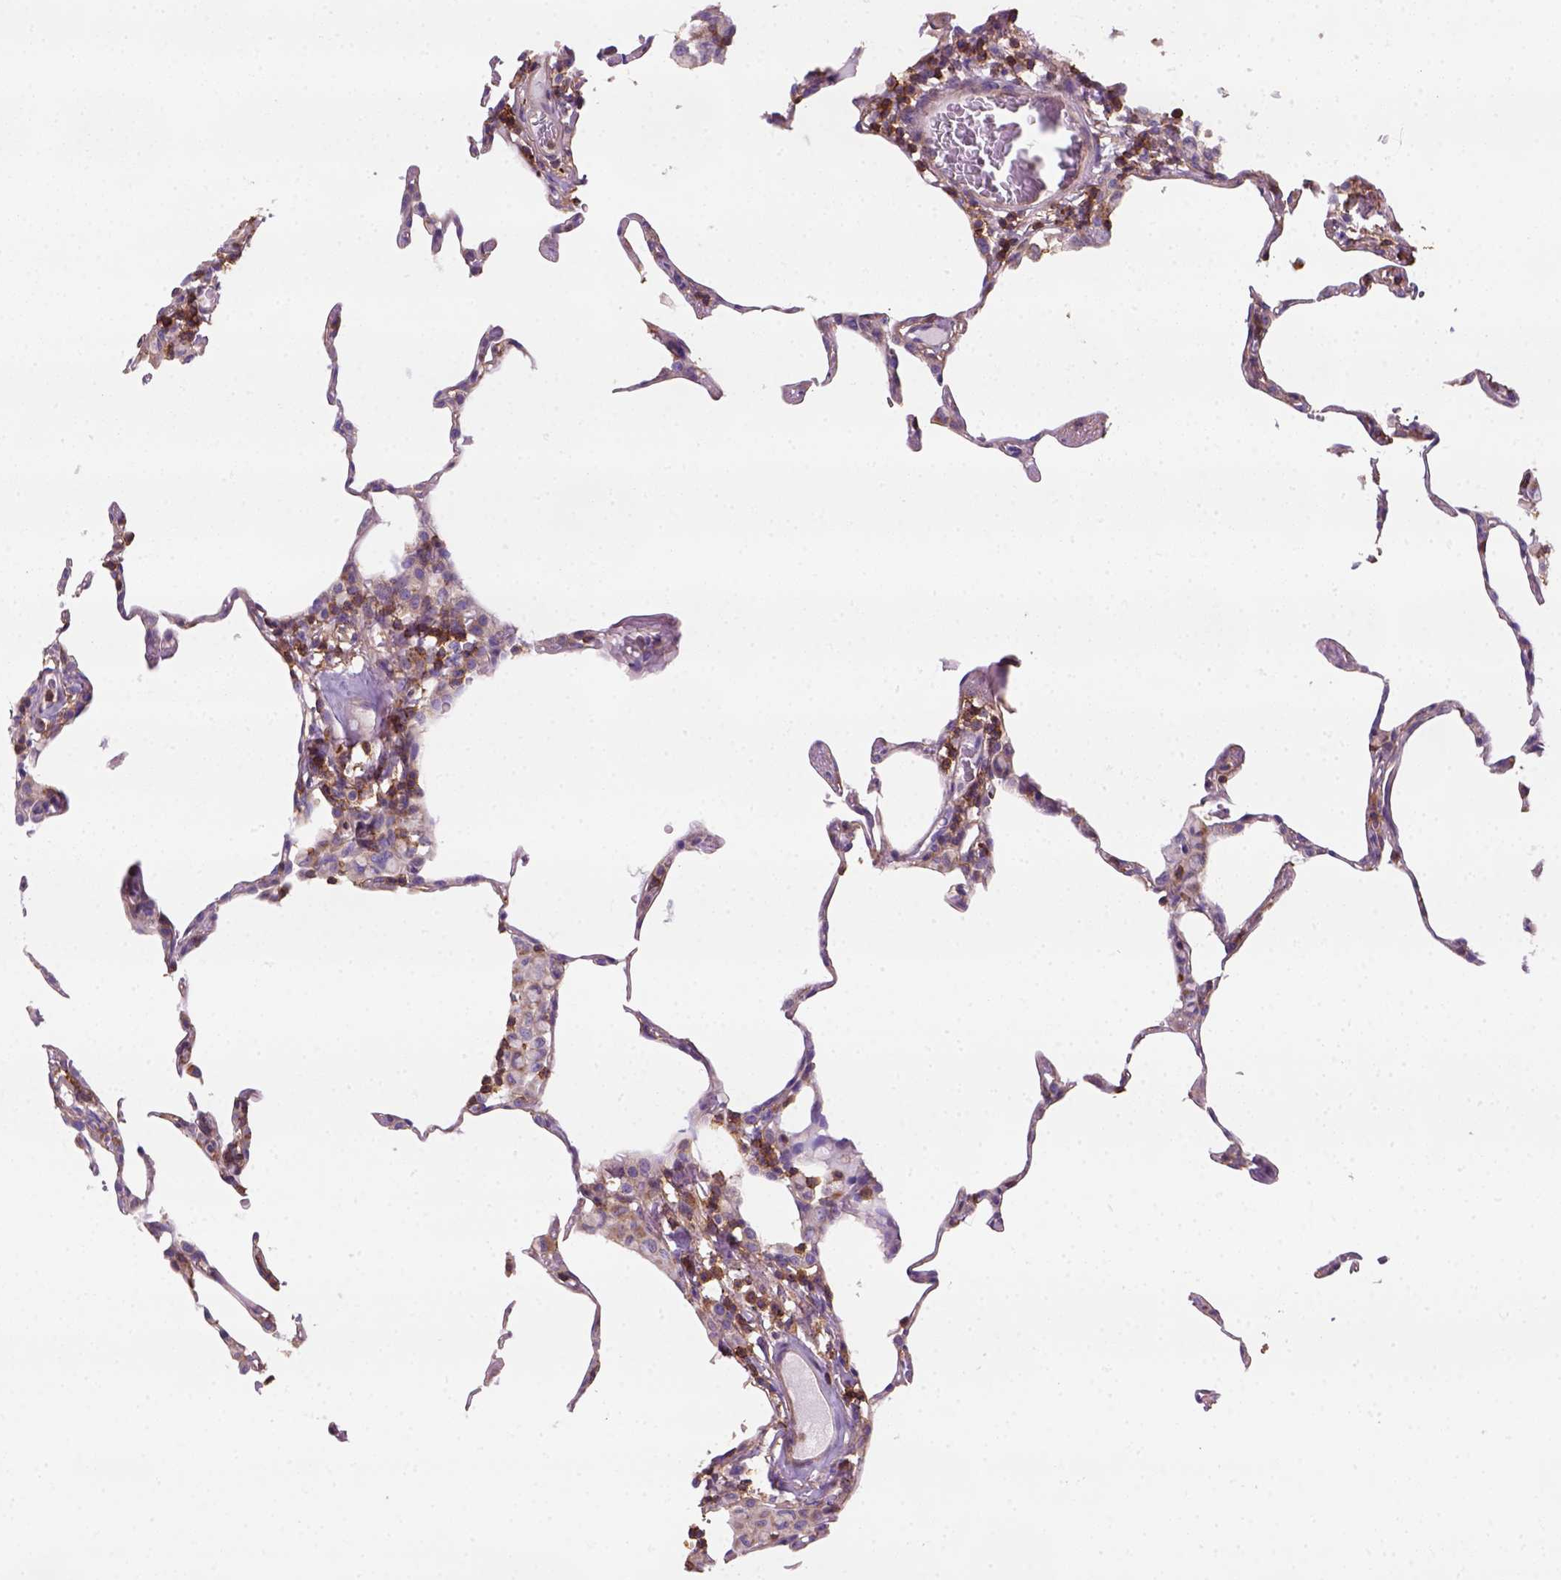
{"staining": {"intensity": "weak", "quantity": "25%-75%", "location": "cytoplasmic/membranous"}, "tissue": "lung", "cell_type": "Alveolar cells", "image_type": "normal", "snomed": [{"axis": "morphology", "description": "Normal tissue, NOS"}, {"axis": "topography", "description": "Lung"}], "caption": "A high-resolution micrograph shows IHC staining of unremarkable lung, which reveals weak cytoplasmic/membranous expression in approximately 25%-75% of alveolar cells.", "gene": "GPRC5D", "patient": {"sex": "female", "age": 57}}